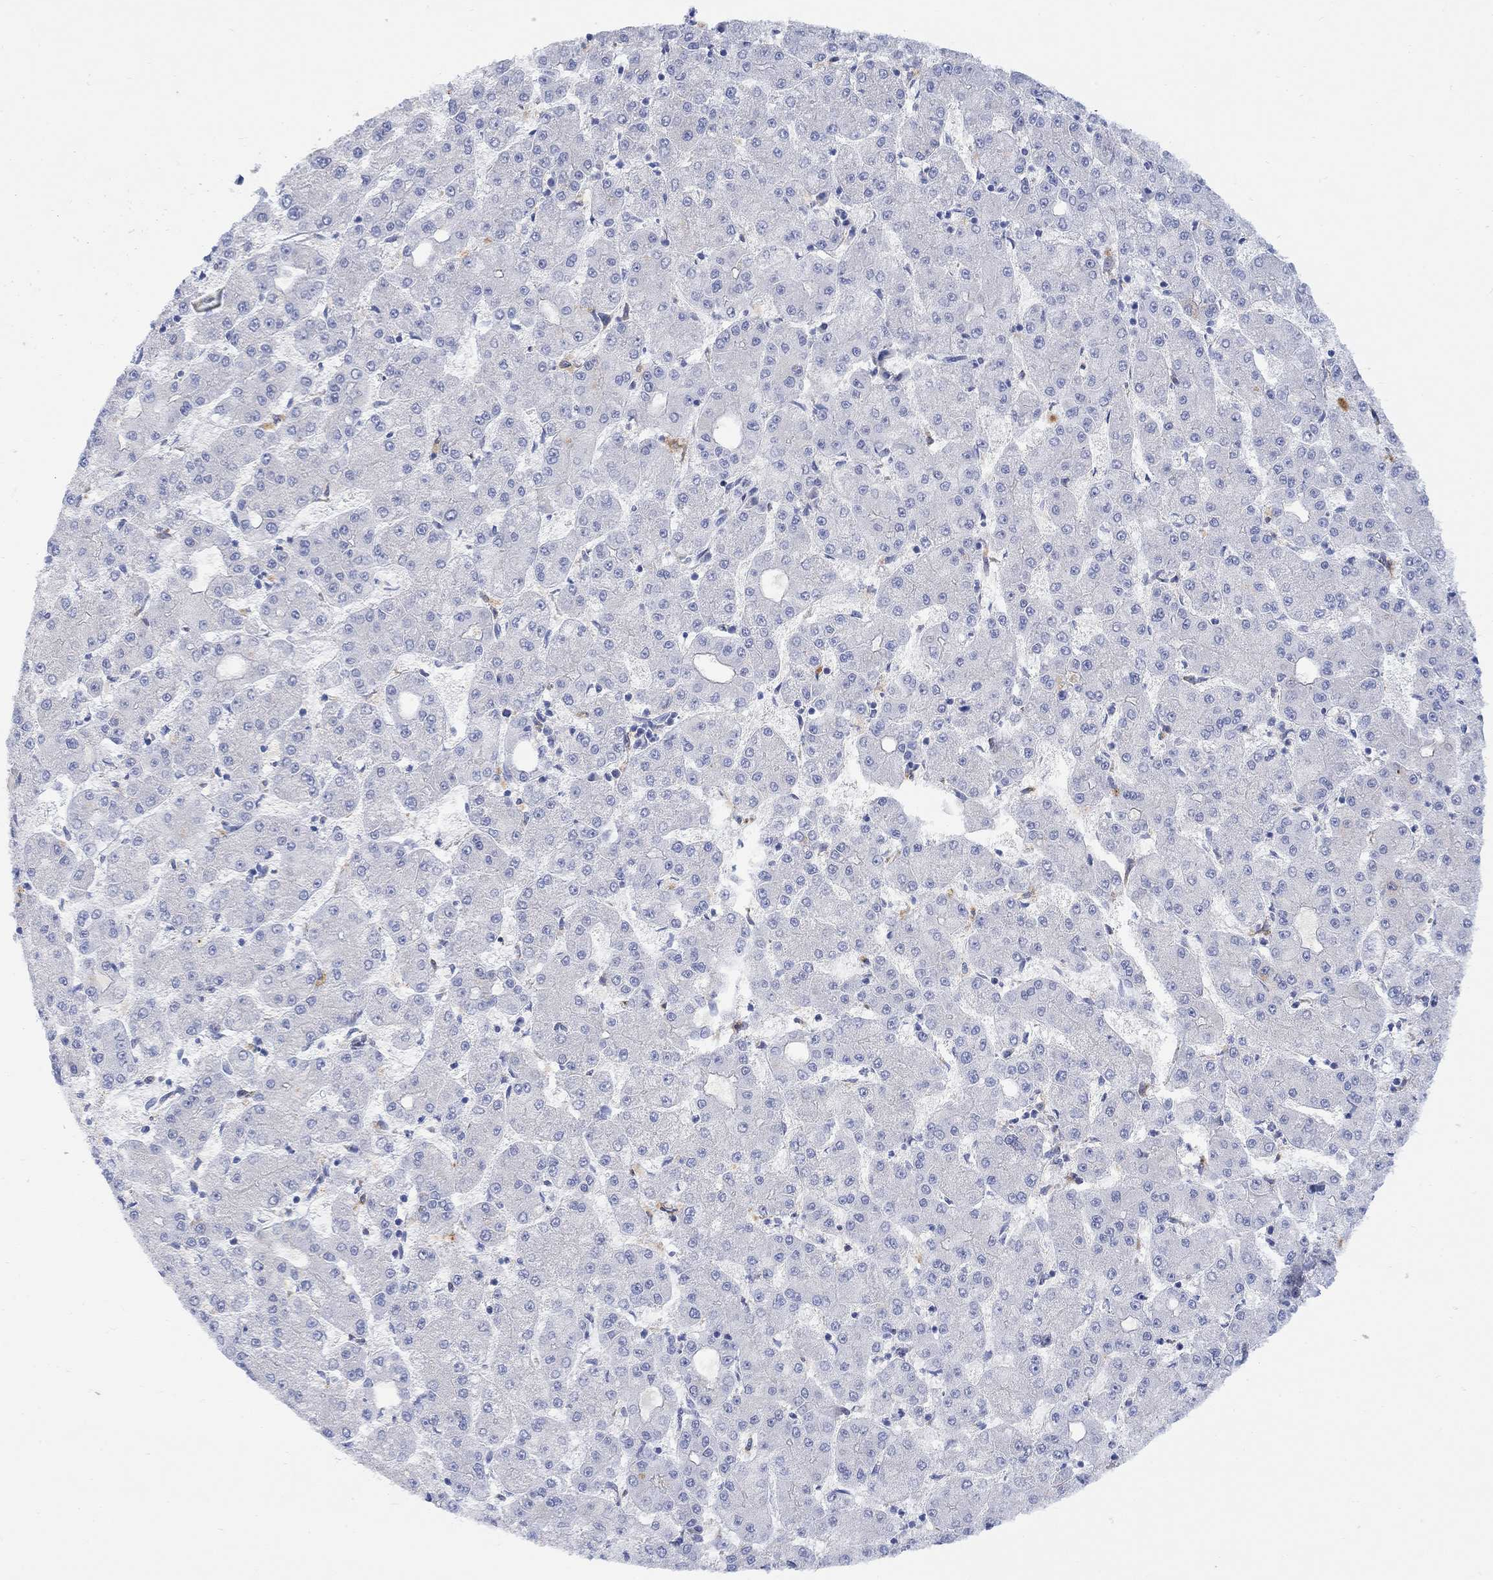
{"staining": {"intensity": "negative", "quantity": "none", "location": "none"}, "tissue": "liver cancer", "cell_type": "Tumor cells", "image_type": "cancer", "snomed": [{"axis": "morphology", "description": "Carcinoma, Hepatocellular, NOS"}, {"axis": "topography", "description": "Liver"}], "caption": "Tumor cells are negative for brown protein staining in liver hepatocellular carcinoma.", "gene": "MYL1", "patient": {"sex": "male", "age": 73}}